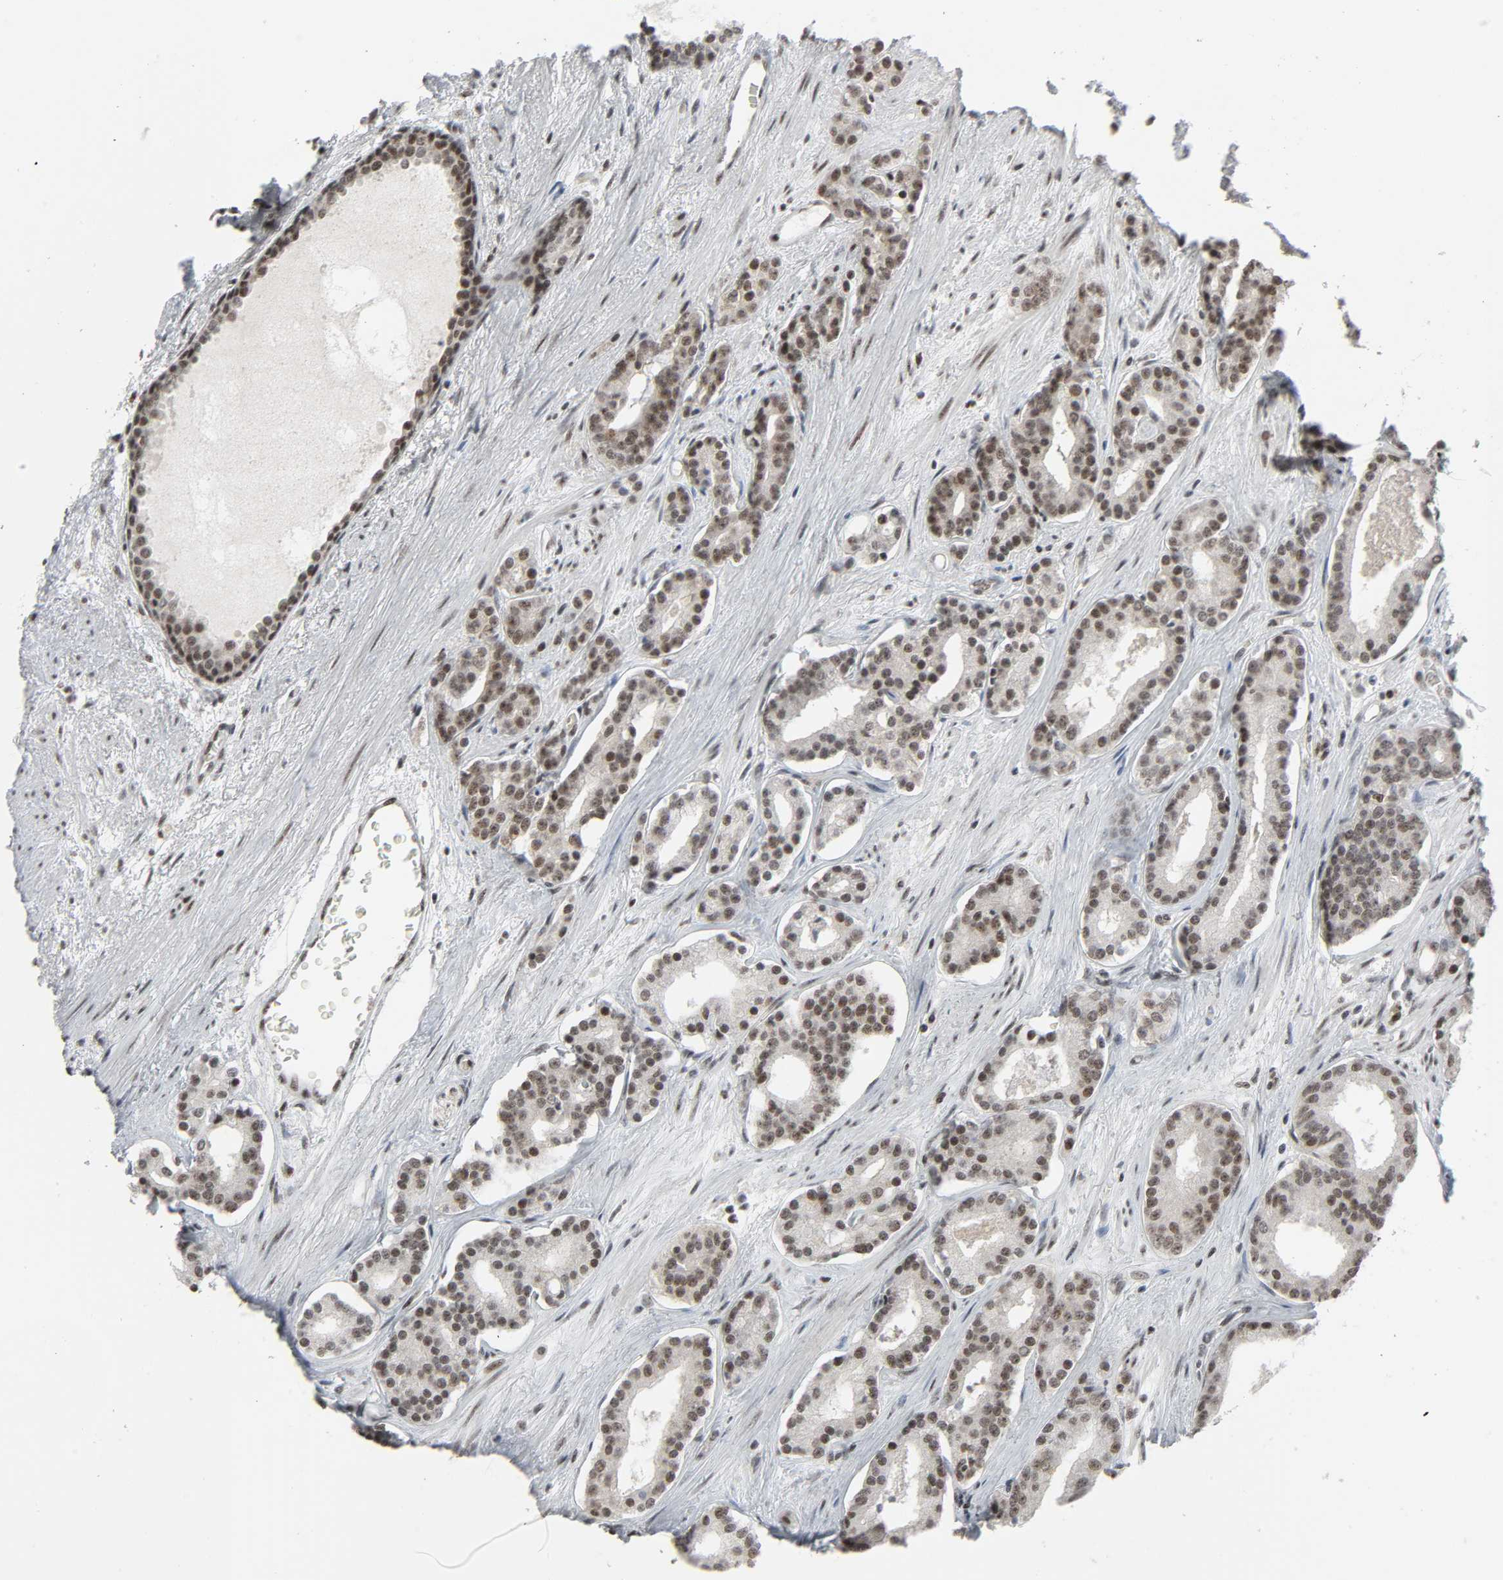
{"staining": {"intensity": "moderate", "quantity": ">75%", "location": "nuclear"}, "tissue": "prostate cancer", "cell_type": "Tumor cells", "image_type": "cancer", "snomed": [{"axis": "morphology", "description": "Adenocarcinoma, Low grade"}, {"axis": "topography", "description": "Prostate"}], "caption": "Prostate cancer tissue demonstrates moderate nuclear positivity in approximately >75% of tumor cells, visualized by immunohistochemistry. The protein is shown in brown color, while the nuclei are stained blue.", "gene": "CDK7", "patient": {"sex": "male", "age": 63}}